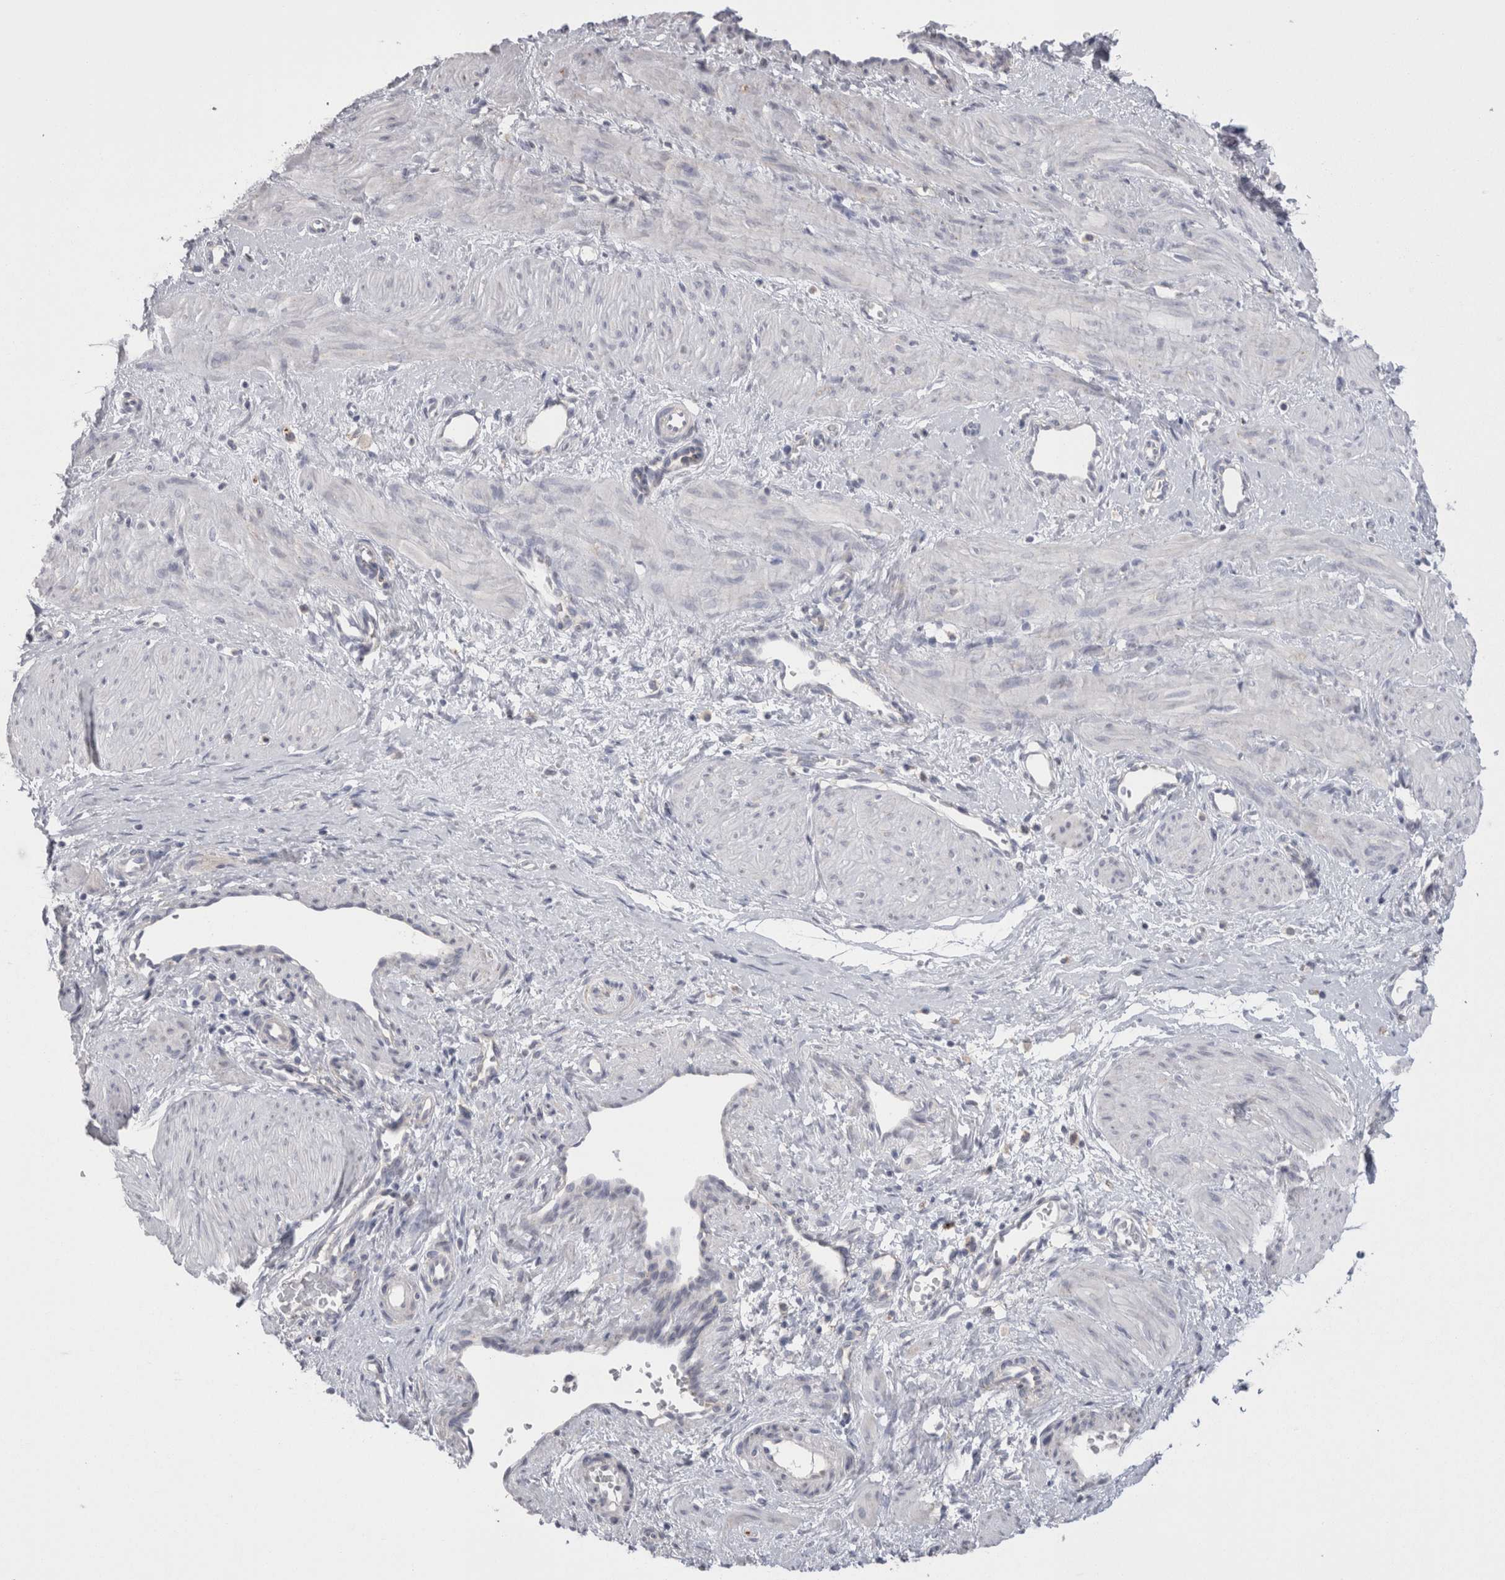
{"staining": {"intensity": "negative", "quantity": "none", "location": "none"}, "tissue": "smooth muscle", "cell_type": "Smooth muscle cells", "image_type": "normal", "snomed": [{"axis": "morphology", "description": "Normal tissue, NOS"}, {"axis": "topography", "description": "Endometrium"}], "caption": "This is an IHC photomicrograph of normal human smooth muscle. There is no staining in smooth muscle cells.", "gene": "EPDR1", "patient": {"sex": "female", "age": 33}}